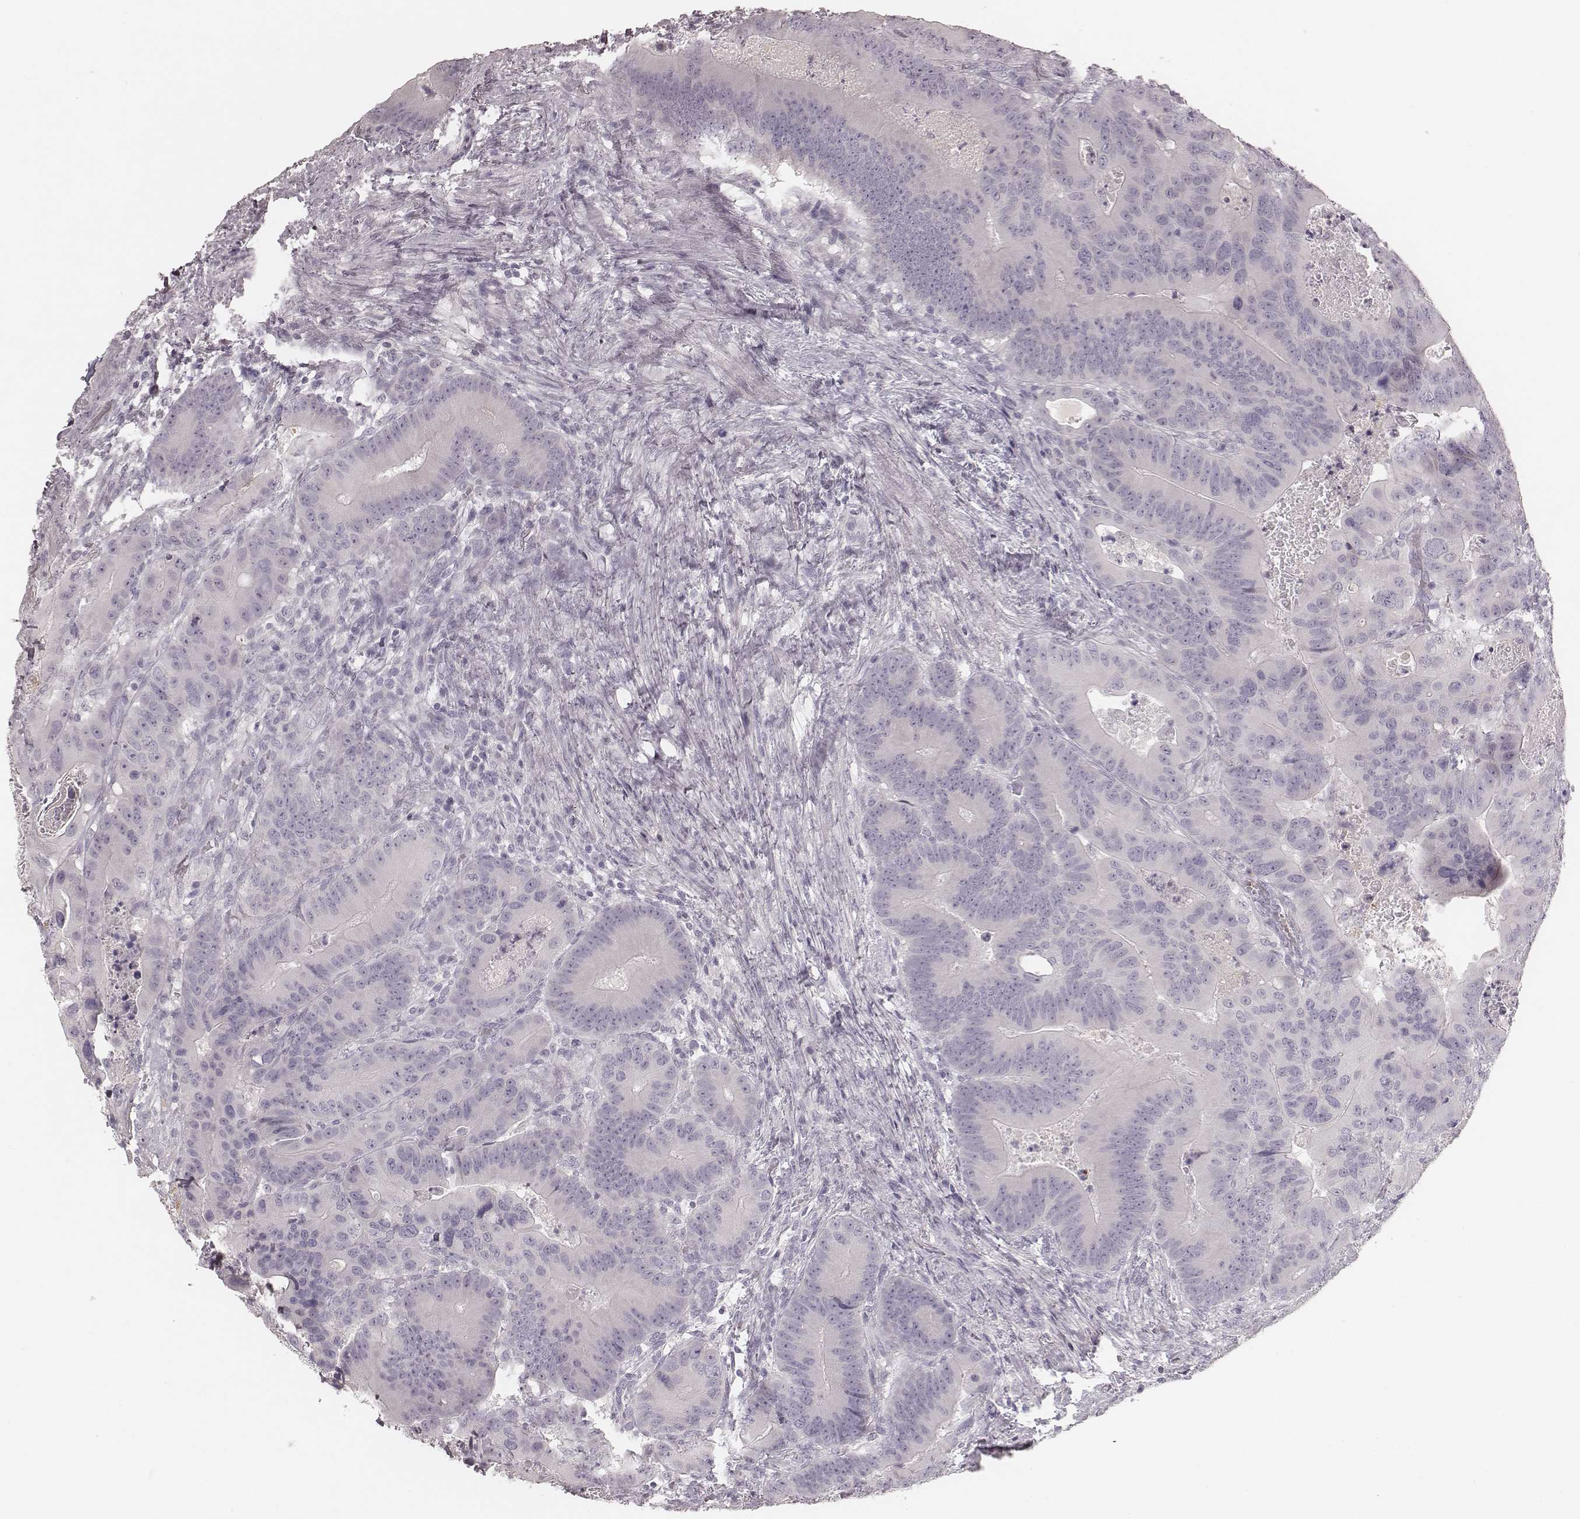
{"staining": {"intensity": "negative", "quantity": "none", "location": "none"}, "tissue": "colorectal cancer", "cell_type": "Tumor cells", "image_type": "cancer", "snomed": [{"axis": "morphology", "description": "Adenocarcinoma, NOS"}, {"axis": "topography", "description": "Rectum"}], "caption": "Colorectal adenocarcinoma stained for a protein using immunohistochemistry (IHC) reveals no positivity tumor cells.", "gene": "SMIM24", "patient": {"sex": "male", "age": 64}}